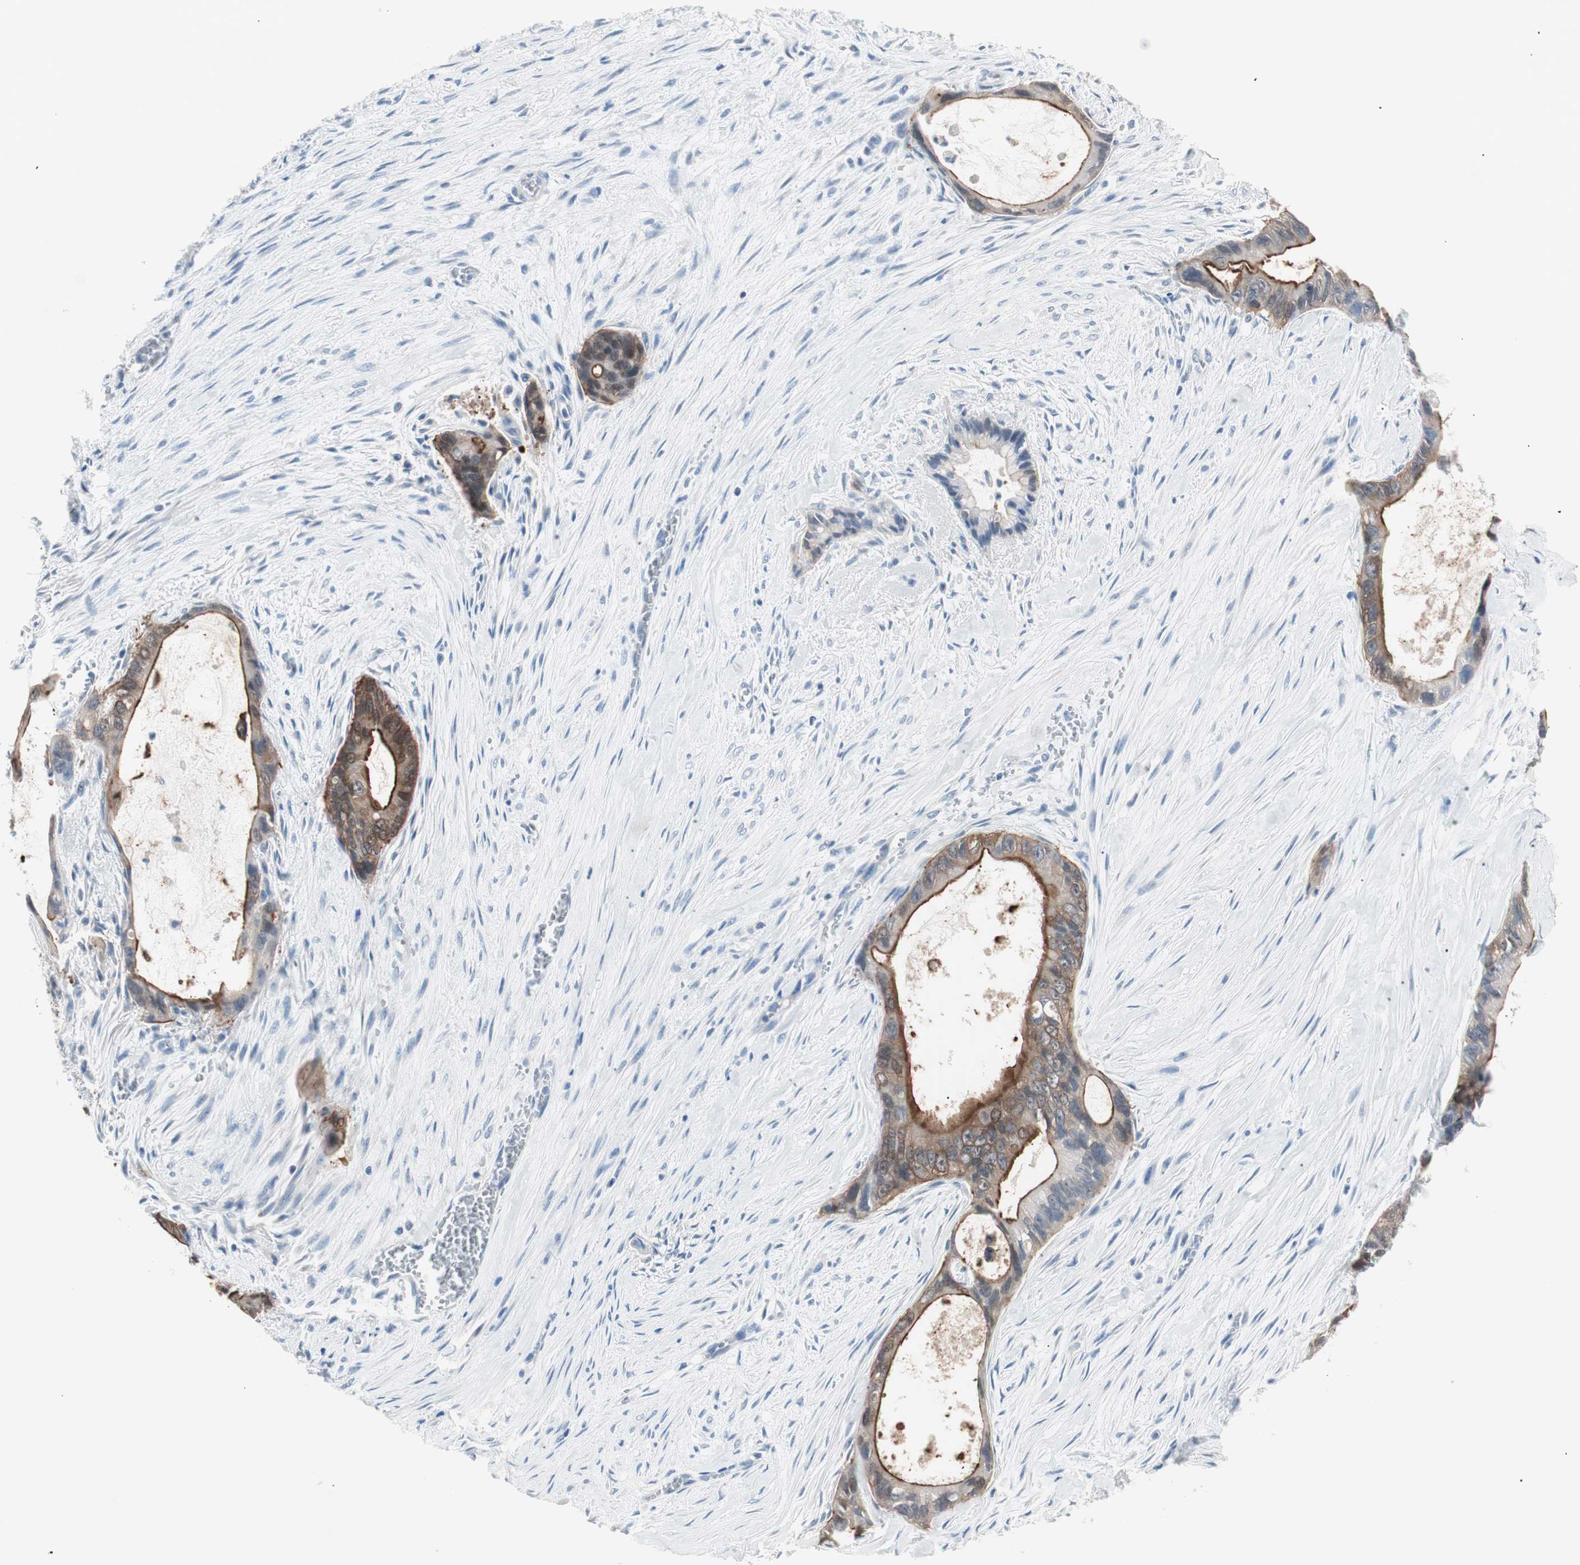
{"staining": {"intensity": "strong", "quantity": "25%-75%", "location": "cytoplasmic/membranous,nuclear"}, "tissue": "liver cancer", "cell_type": "Tumor cells", "image_type": "cancer", "snomed": [{"axis": "morphology", "description": "Cholangiocarcinoma"}, {"axis": "topography", "description": "Liver"}], "caption": "This micrograph demonstrates IHC staining of human liver cholangiocarcinoma, with high strong cytoplasmic/membranous and nuclear expression in approximately 25%-75% of tumor cells.", "gene": "VIL1", "patient": {"sex": "female", "age": 55}}